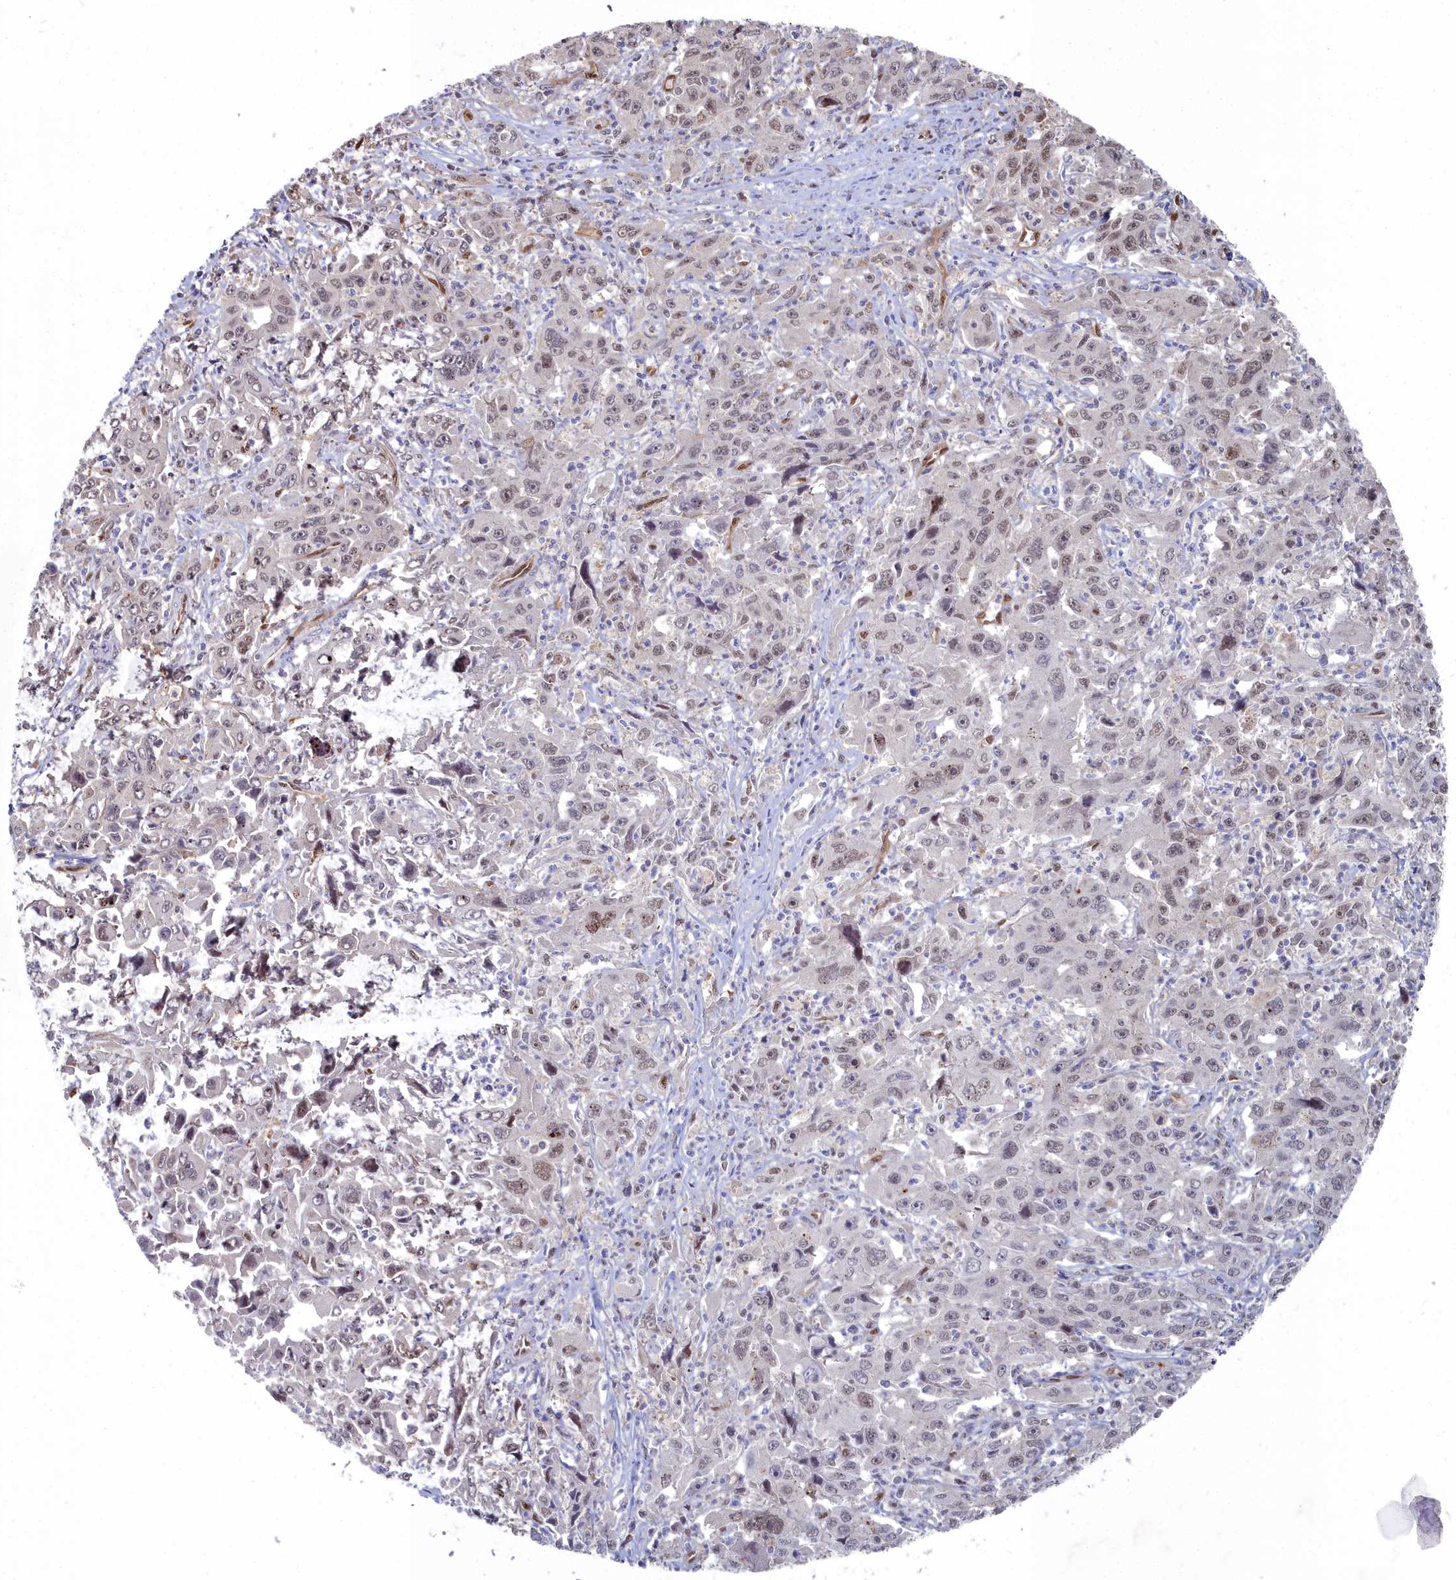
{"staining": {"intensity": "weak", "quantity": "<25%", "location": "nuclear"}, "tissue": "liver cancer", "cell_type": "Tumor cells", "image_type": "cancer", "snomed": [{"axis": "morphology", "description": "Carcinoma, Hepatocellular, NOS"}, {"axis": "topography", "description": "Liver"}], "caption": "The image displays no significant positivity in tumor cells of hepatocellular carcinoma (liver). (Immunohistochemistry, brightfield microscopy, high magnification).", "gene": "RPS27A", "patient": {"sex": "male", "age": 63}}